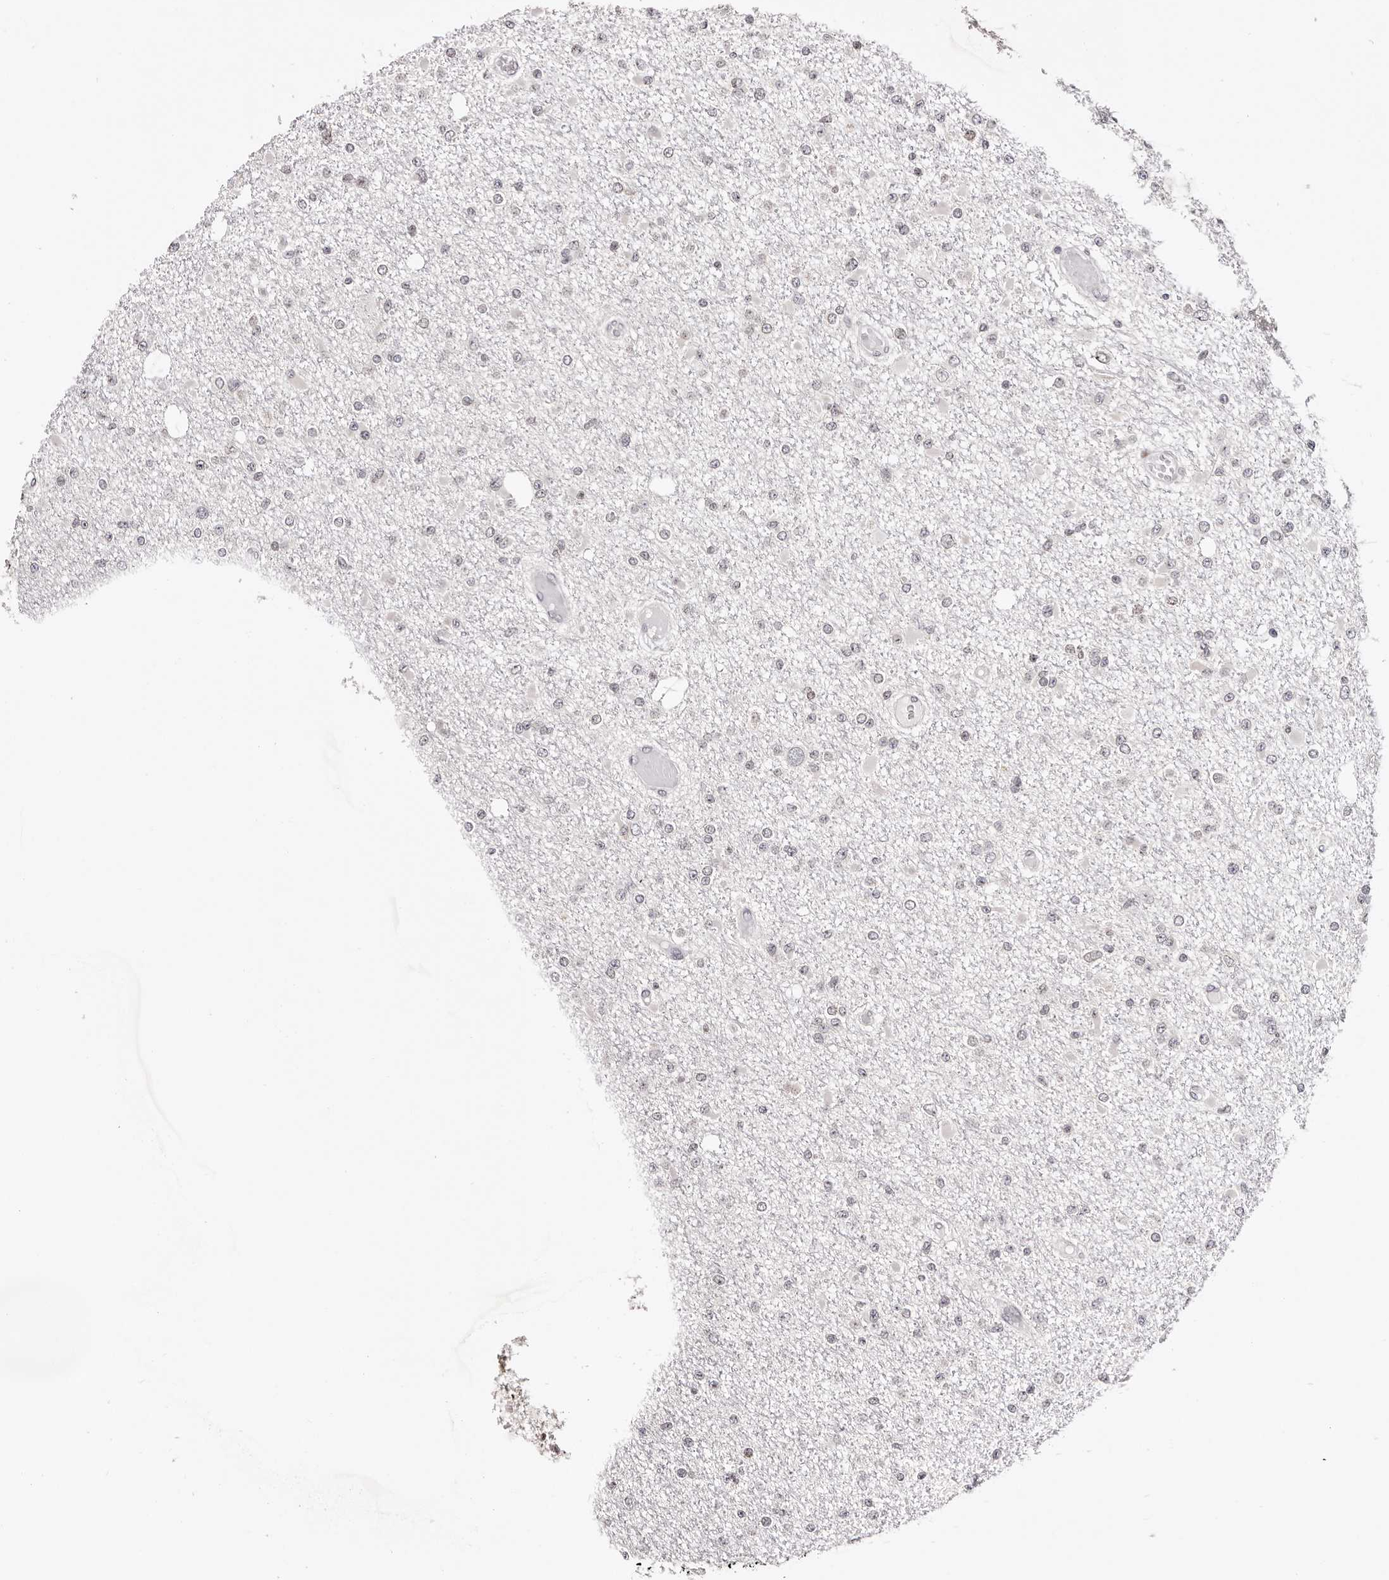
{"staining": {"intensity": "negative", "quantity": "none", "location": "none"}, "tissue": "glioma", "cell_type": "Tumor cells", "image_type": "cancer", "snomed": [{"axis": "morphology", "description": "Glioma, malignant, Low grade"}, {"axis": "topography", "description": "Brain"}], "caption": "High power microscopy micrograph of an IHC micrograph of glioma, revealing no significant expression in tumor cells.", "gene": "NUP153", "patient": {"sex": "female", "age": 22}}